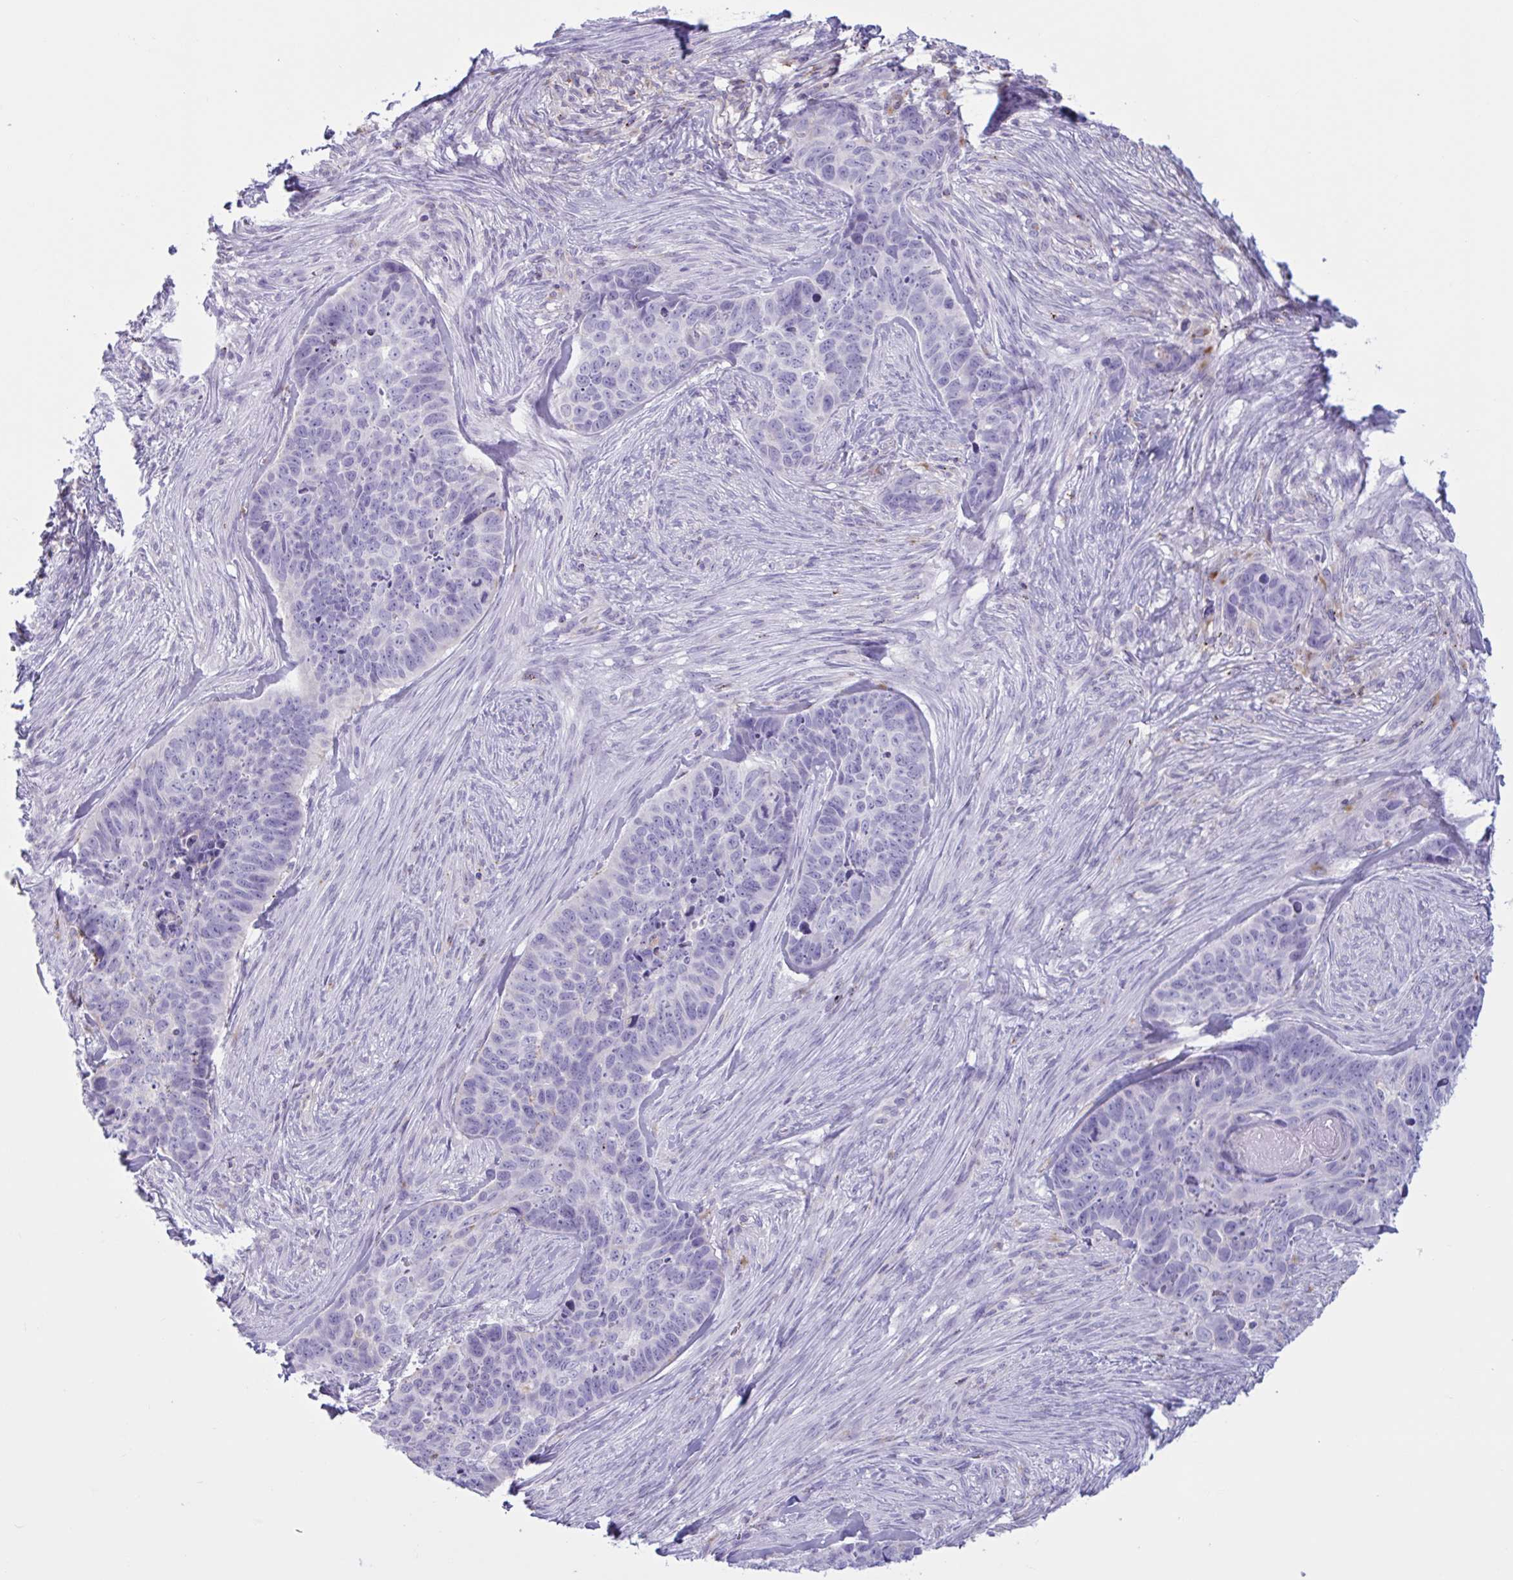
{"staining": {"intensity": "negative", "quantity": "none", "location": "none"}, "tissue": "skin cancer", "cell_type": "Tumor cells", "image_type": "cancer", "snomed": [{"axis": "morphology", "description": "Basal cell carcinoma"}, {"axis": "topography", "description": "Skin"}], "caption": "Immunohistochemistry of human basal cell carcinoma (skin) exhibits no staining in tumor cells. The staining was performed using DAB (3,3'-diaminobenzidine) to visualize the protein expression in brown, while the nuclei were stained in blue with hematoxylin (Magnification: 20x).", "gene": "XCL1", "patient": {"sex": "female", "age": 82}}